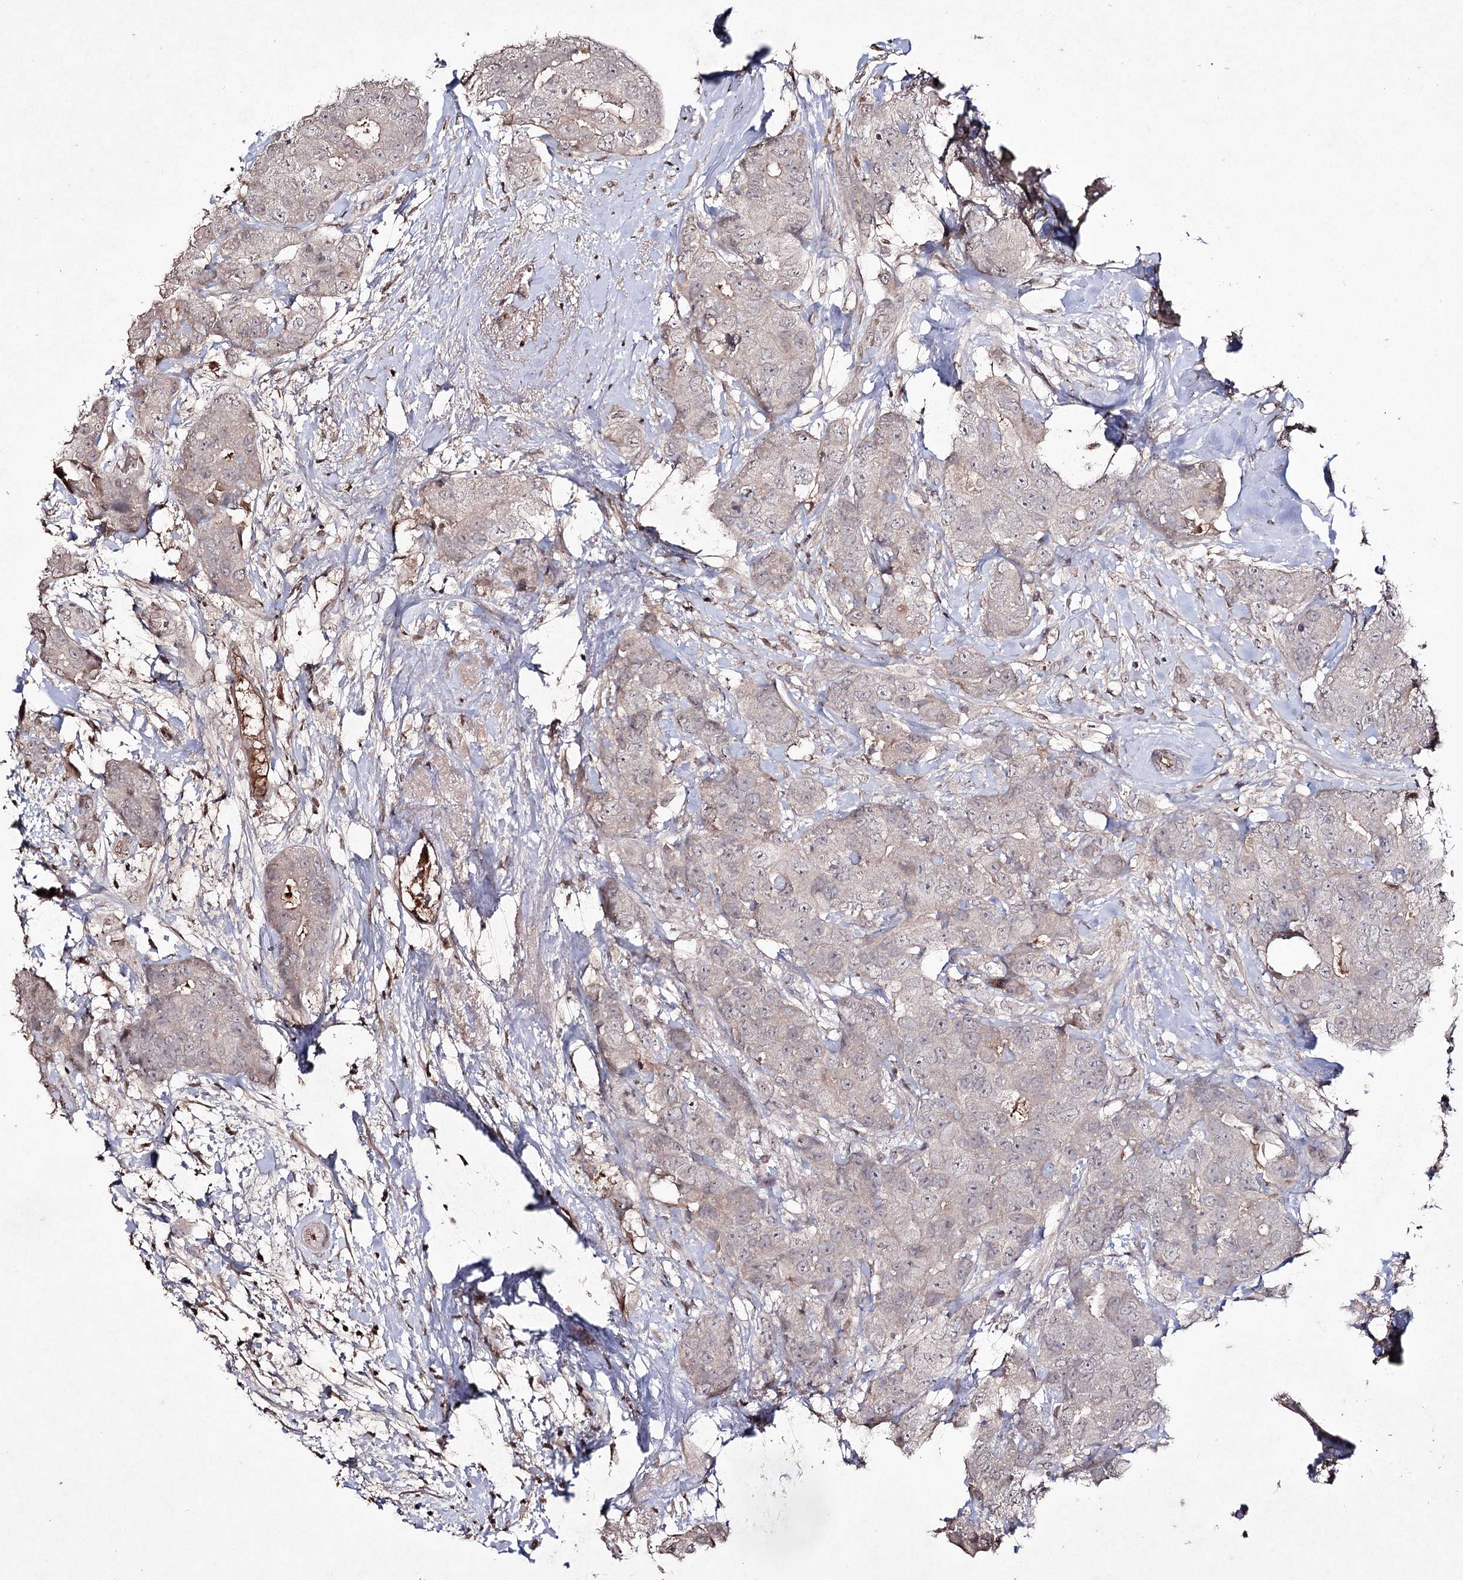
{"staining": {"intensity": "negative", "quantity": "none", "location": "none"}, "tissue": "breast cancer", "cell_type": "Tumor cells", "image_type": "cancer", "snomed": [{"axis": "morphology", "description": "Duct carcinoma"}, {"axis": "topography", "description": "Breast"}], "caption": "Breast cancer was stained to show a protein in brown. There is no significant expression in tumor cells. The staining is performed using DAB brown chromogen with nuclei counter-stained in using hematoxylin.", "gene": "SYNGR3", "patient": {"sex": "female", "age": 62}}